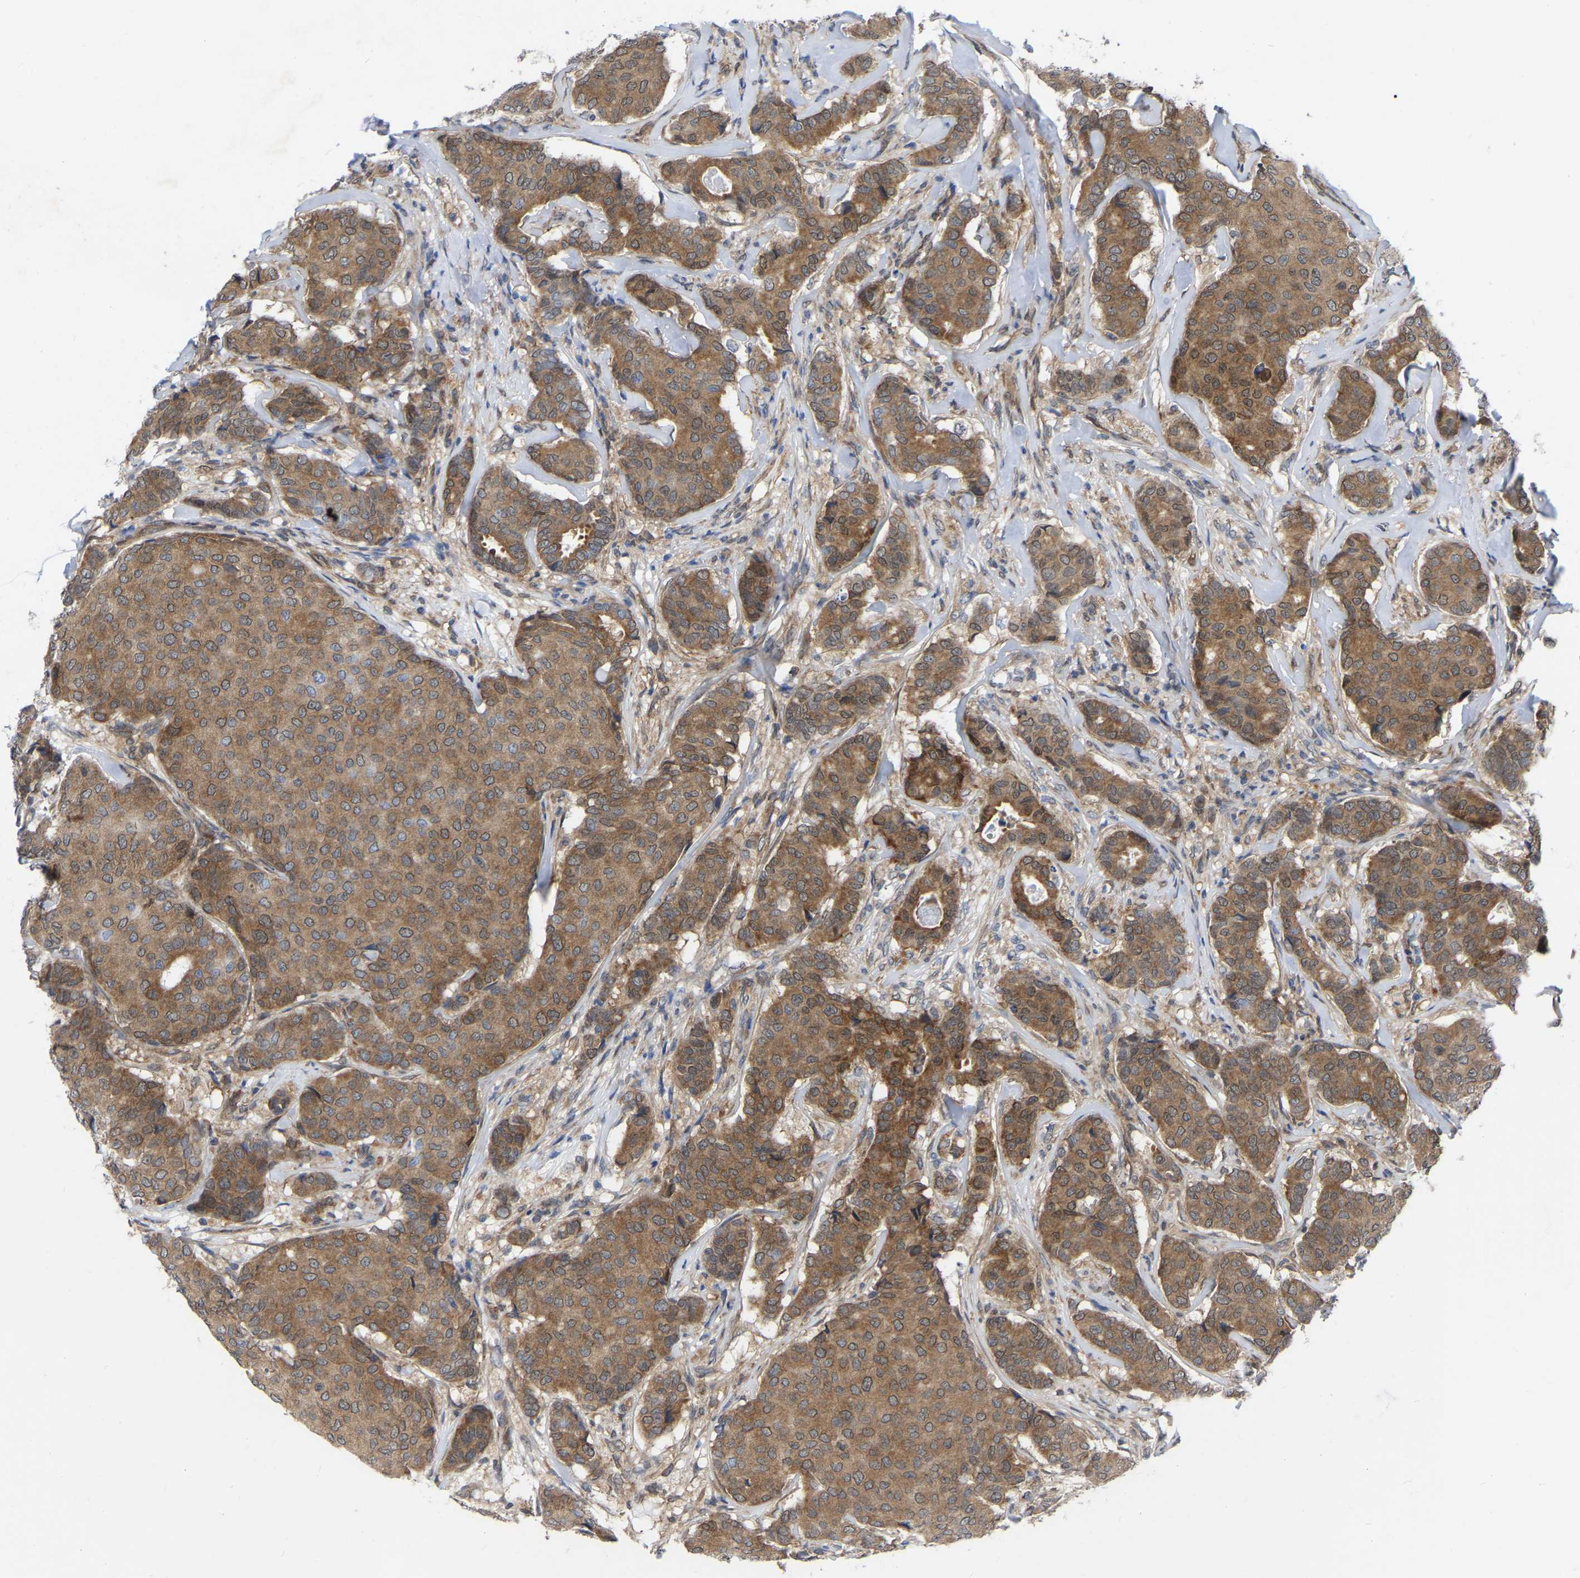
{"staining": {"intensity": "moderate", "quantity": ">75%", "location": "cytoplasmic/membranous"}, "tissue": "breast cancer", "cell_type": "Tumor cells", "image_type": "cancer", "snomed": [{"axis": "morphology", "description": "Duct carcinoma"}, {"axis": "topography", "description": "Breast"}], "caption": "Tumor cells reveal medium levels of moderate cytoplasmic/membranous positivity in about >75% of cells in breast cancer.", "gene": "UBE4B", "patient": {"sex": "female", "age": 75}}